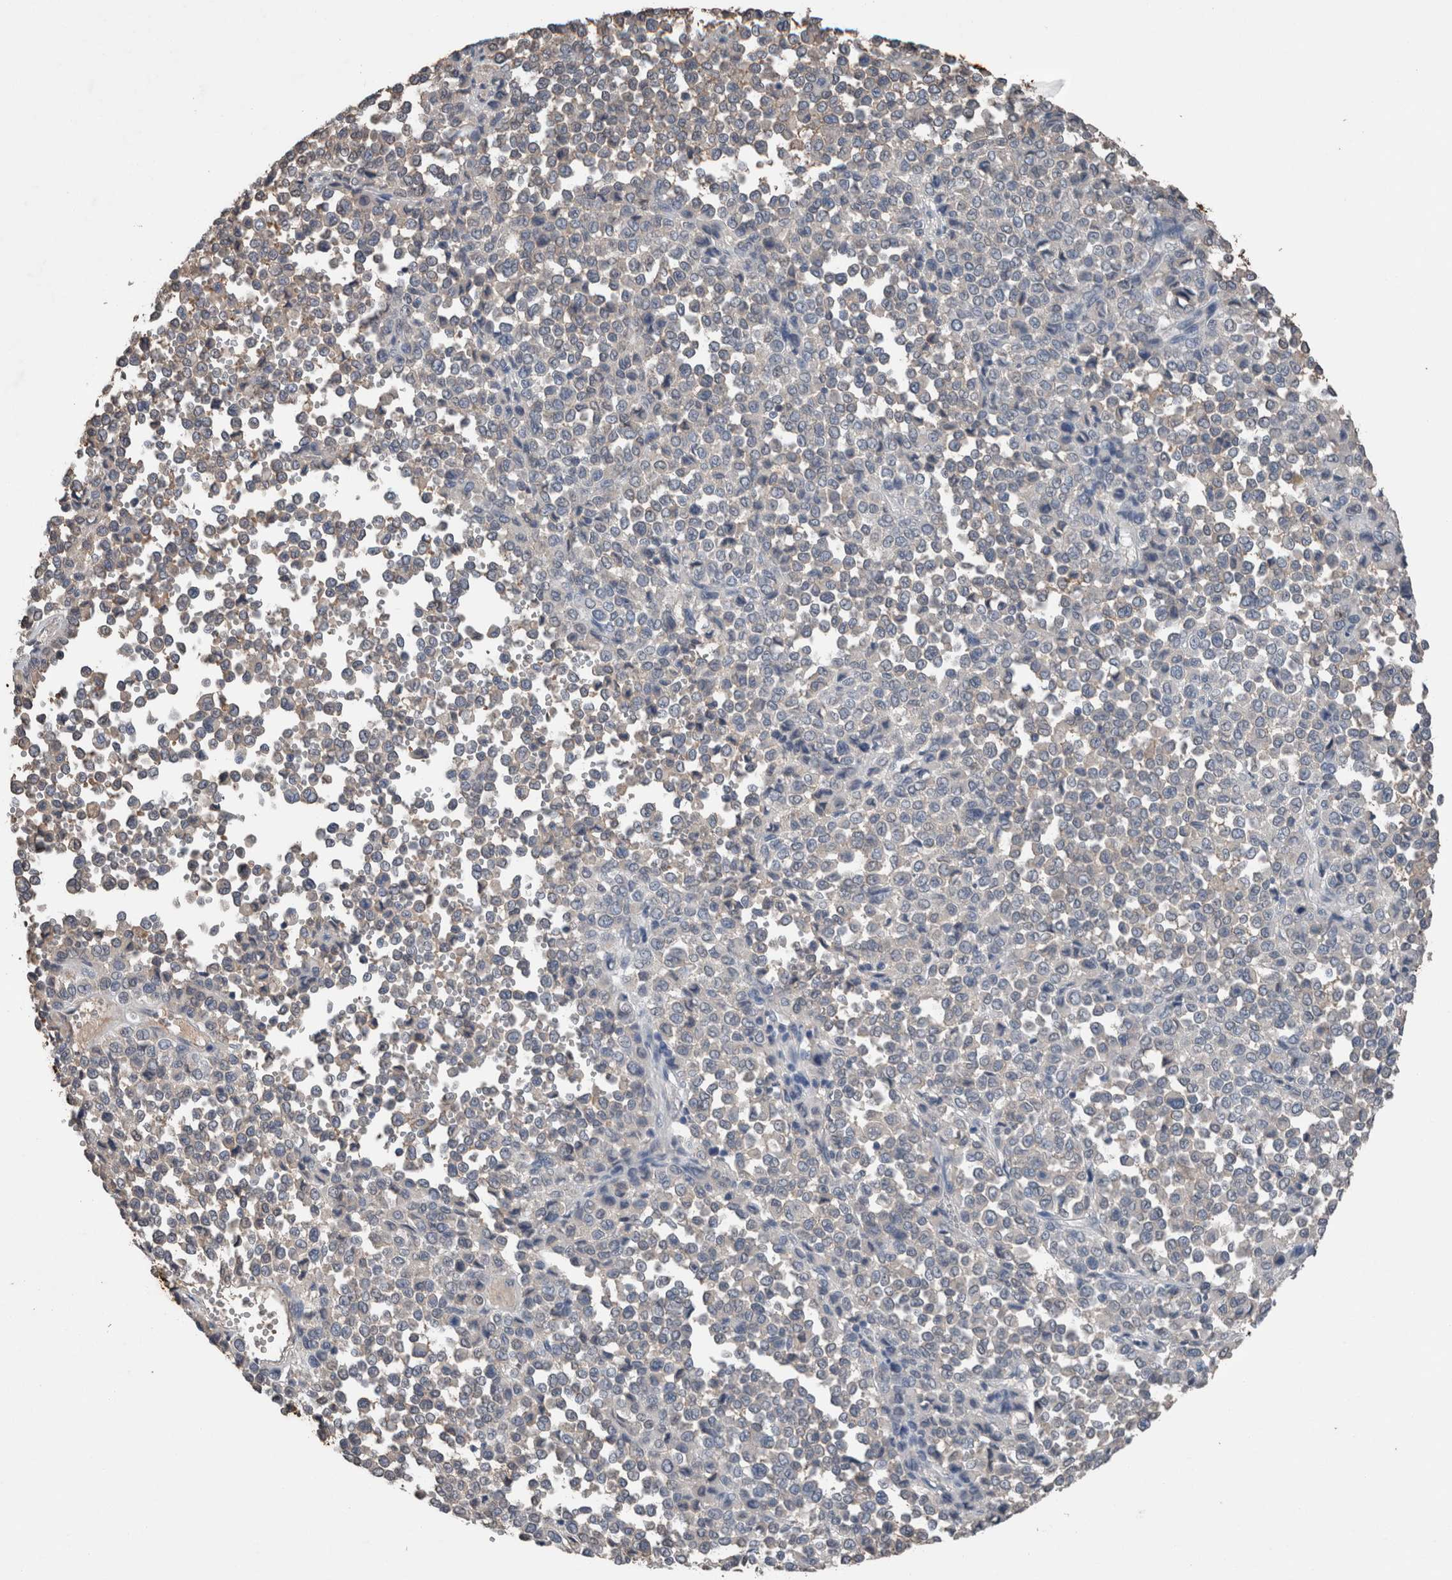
{"staining": {"intensity": "negative", "quantity": "none", "location": "none"}, "tissue": "melanoma", "cell_type": "Tumor cells", "image_type": "cancer", "snomed": [{"axis": "morphology", "description": "Malignant melanoma, Metastatic site"}, {"axis": "topography", "description": "Pancreas"}], "caption": "Immunohistochemistry of human melanoma shows no staining in tumor cells.", "gene": "CRNN", "patient": {"sex": "female", "age": 30}}